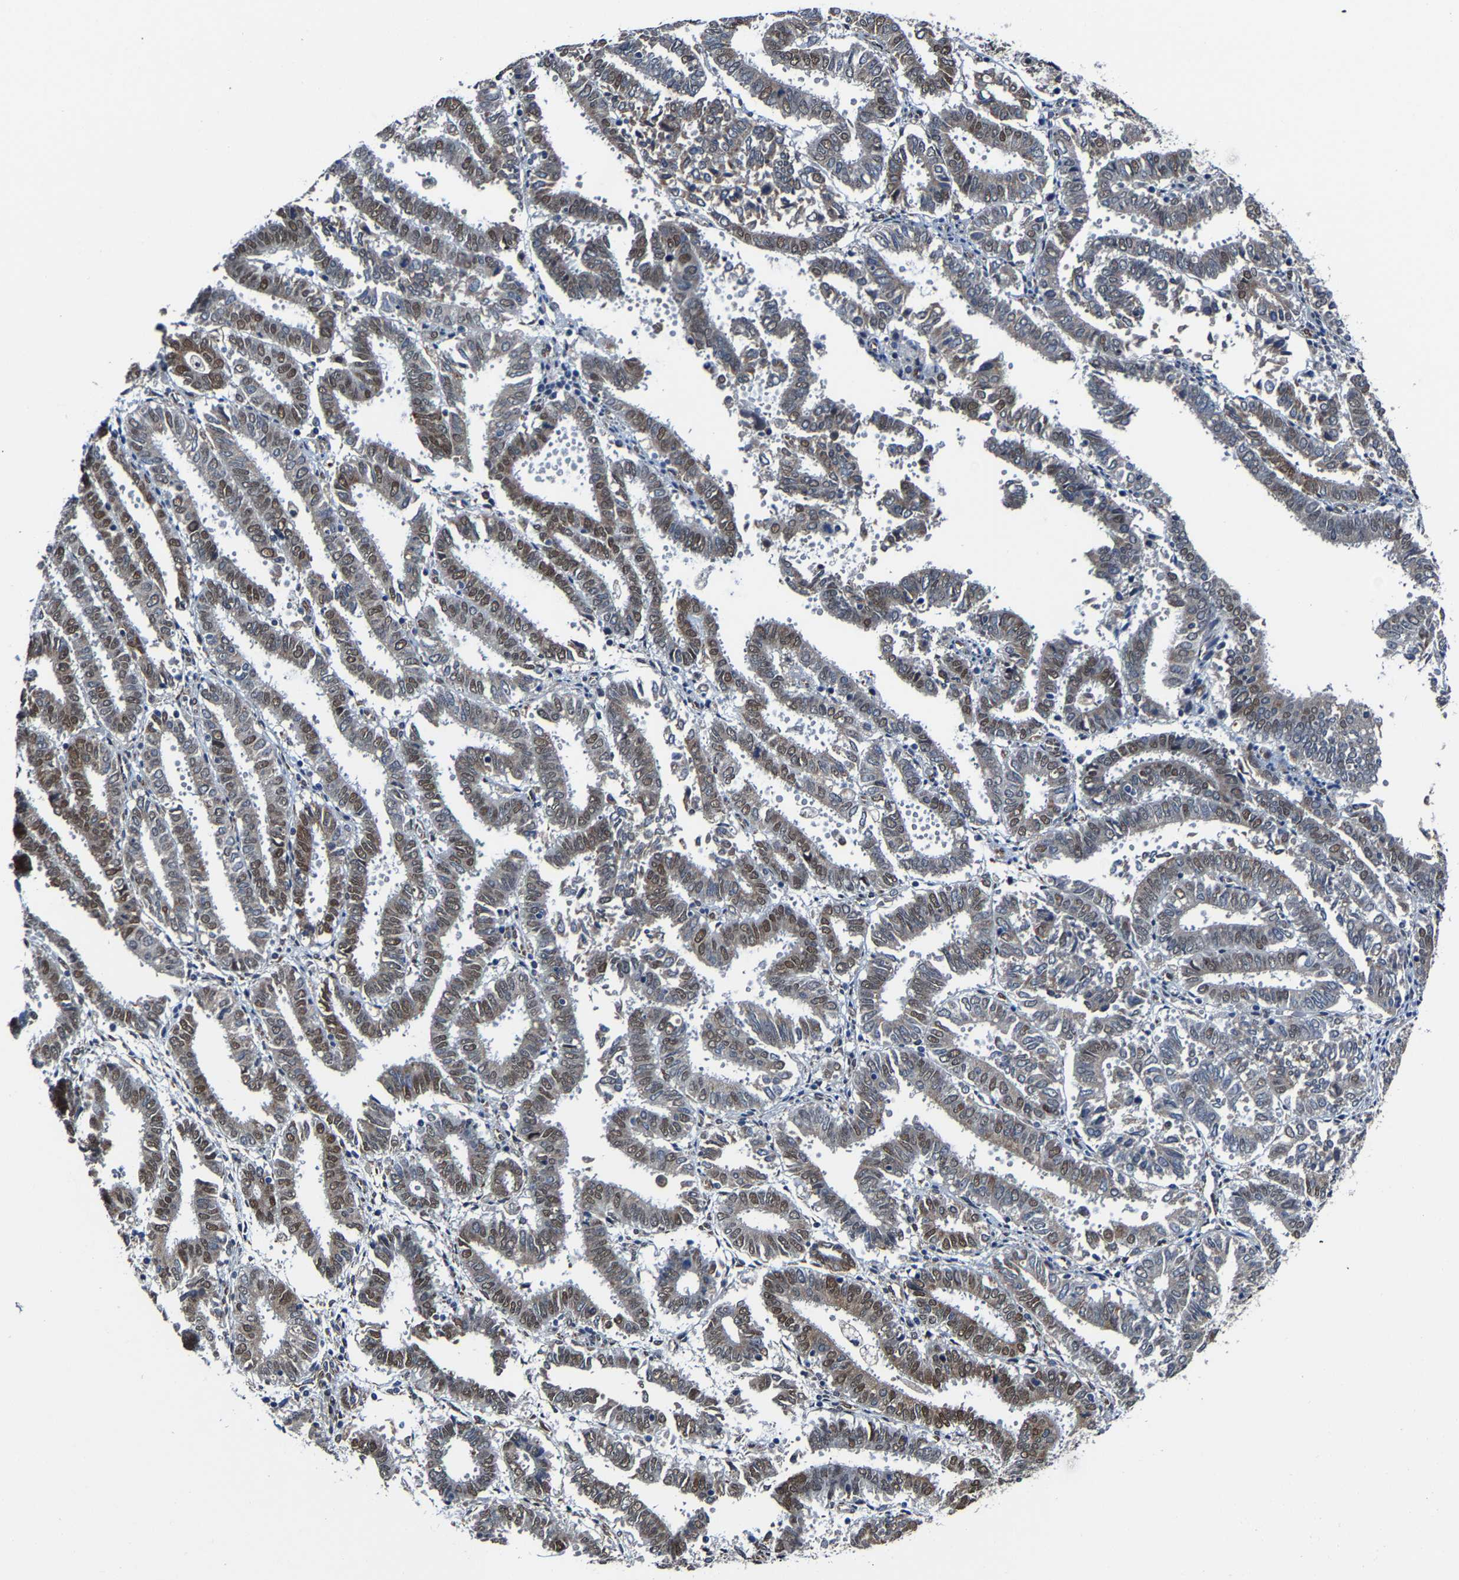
{"staining": {"intensity": "moderate", "quantity": "<25%", "location": "cytoplasmic/membranous,nuclear"}, "tissue": "endometrial cancer", "cell_type": "Tumor cells", "image_type": "cancer", "snomed": [{"axis": "morphology", "description": "Adenocarcinoma, NOS"}, {"axis": "topography", "description": "Uterus"}], "caption": "Tumor cells demonstrate low levels of moderate cytoplasmic/membranous and nuclear positivity in approximately <25% of cells in human endometrial adenocarcinoma.", "gene": "METTL1", "patient": {"sex": "female", "age": 83}}